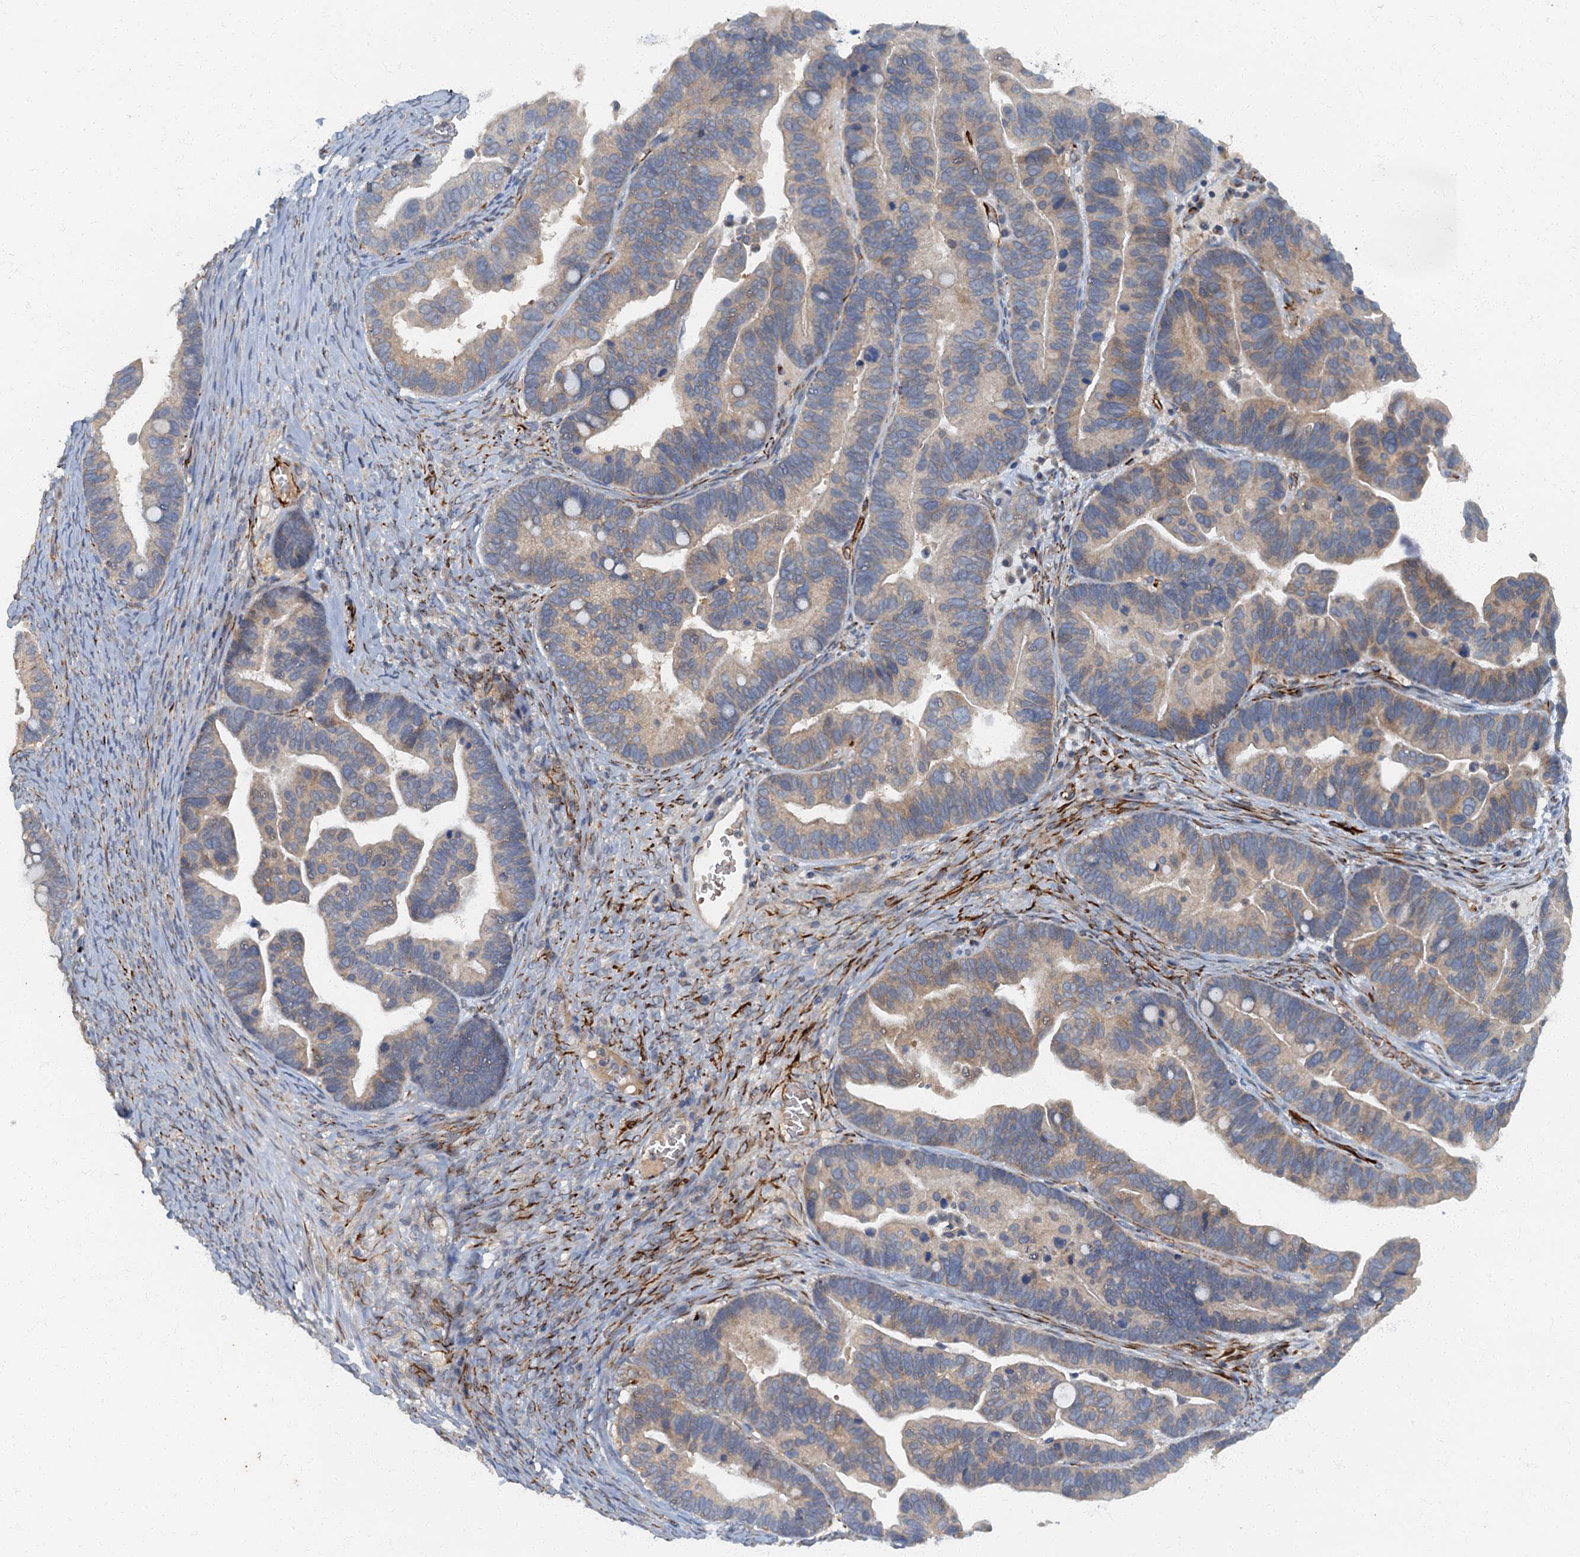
{"staining": {"intensity": "moderate", "quantity": "<25%", "location": "cytoplasmic/membranous"}, "tissue": "ovarian cancer", "cell_type": "Tumor cells", "image_type": "cancer", "snomed": [{"axis": "morphology", "description": "Cystadenocarcinoma, serous, NOS"}, {"axis": "topography", "description": "Ovary"}], "caption": "Moderate cytoplasmic/membranous expression for a protein is present in about <25% of tumor cells of ovarian cancer (serous cystadenocarcinoma) using IHC.", "gene": "ARL11", "patient": {"sex": "female", "age": 56}}